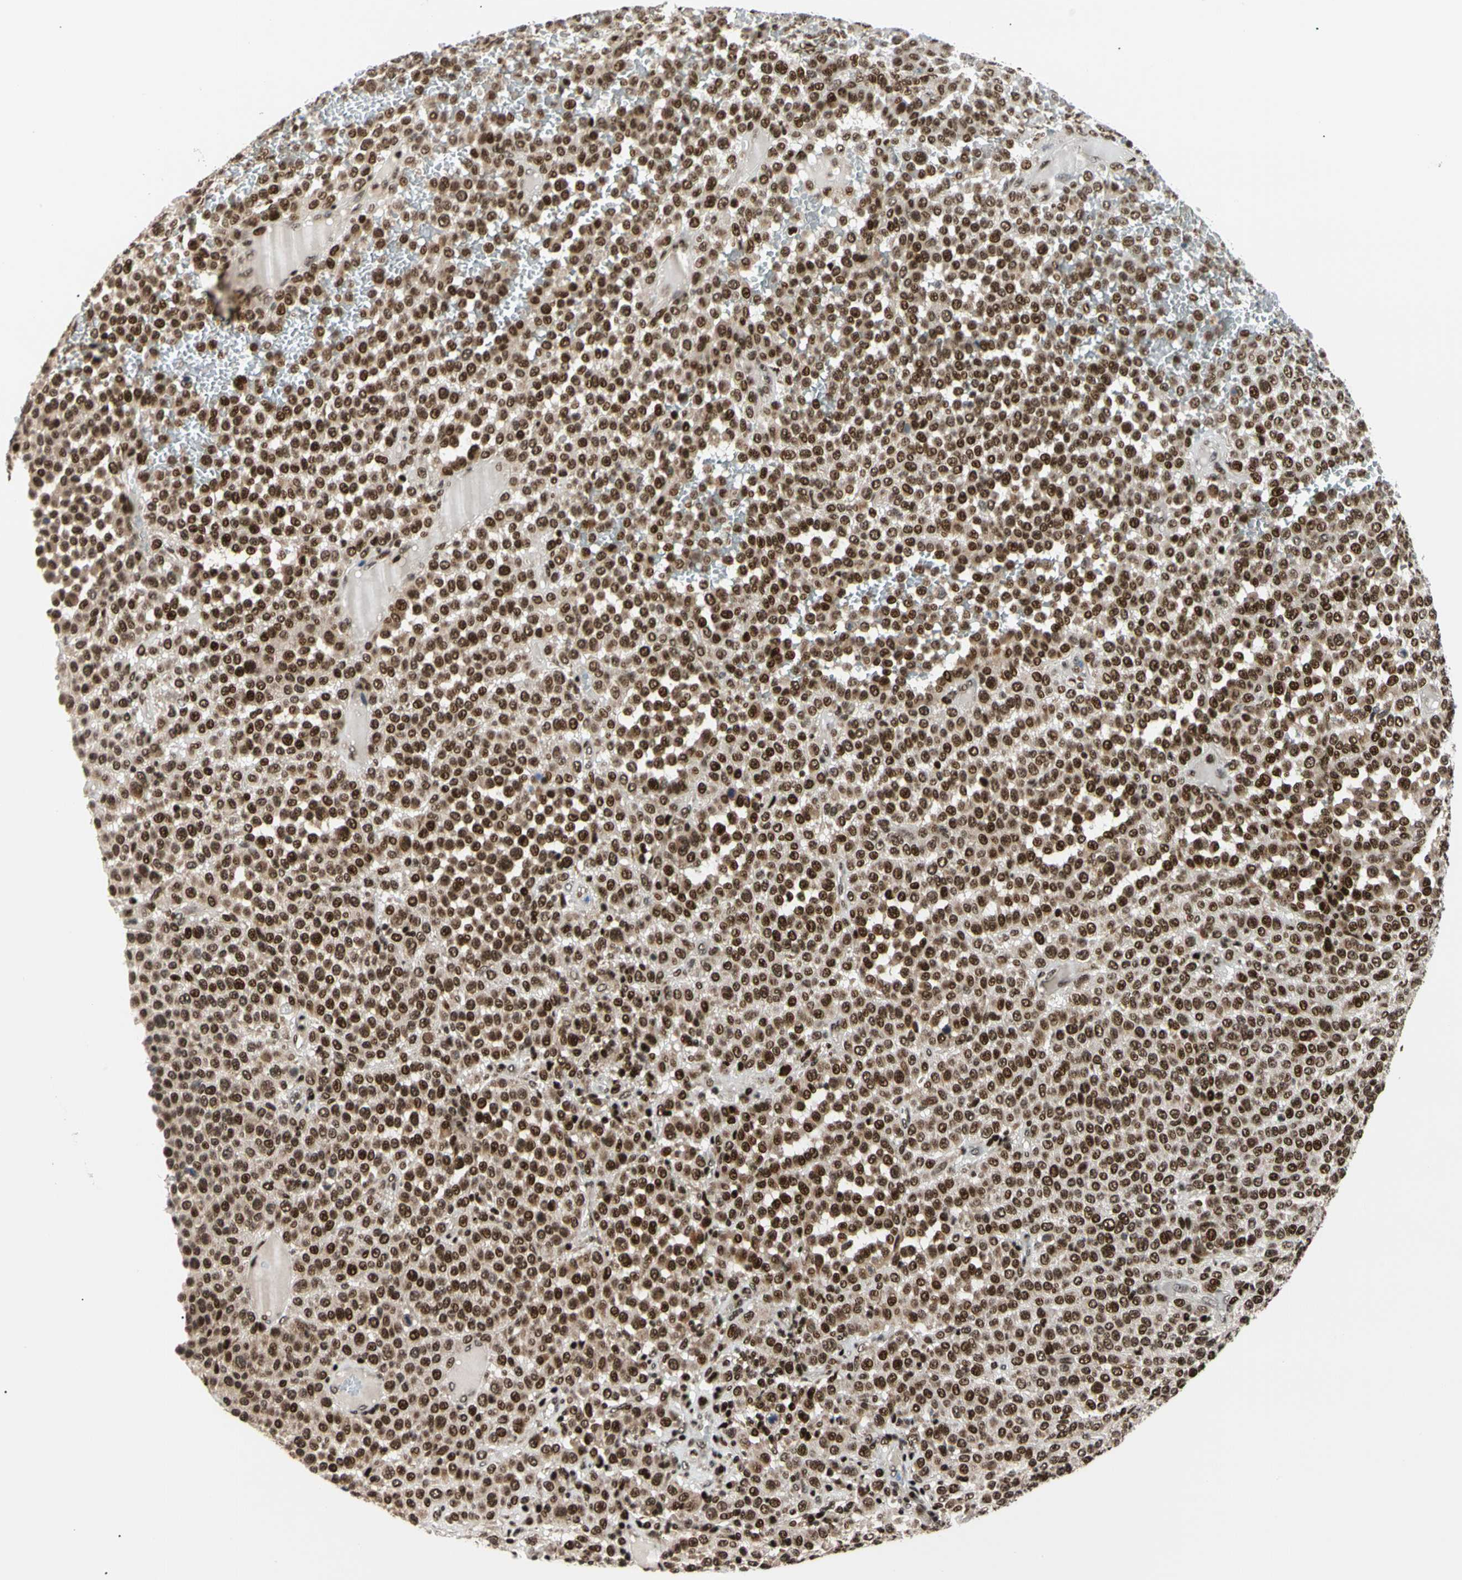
{"staining": {"intensity": "strong", "quantity": ">75%", "location": "nuclear"}, "tissue": "melanoma", "cell_type": "Tumor cells", "image_type": "cancer", "snomed": [{"axis": "morphology", "description": "Malignant melanoma, Metastatic site"}, {"axis": "topography", "description": "Pancreas"}], "caption": "This photomicrograph shows immunohistochemistry (IHC) staining of human malignant melanoma (metastatic site), with high strong nuclear staining in about >75% of tumor cells.", "gene": "E2F1", "patient": {"sex": "female", "age": 30}}